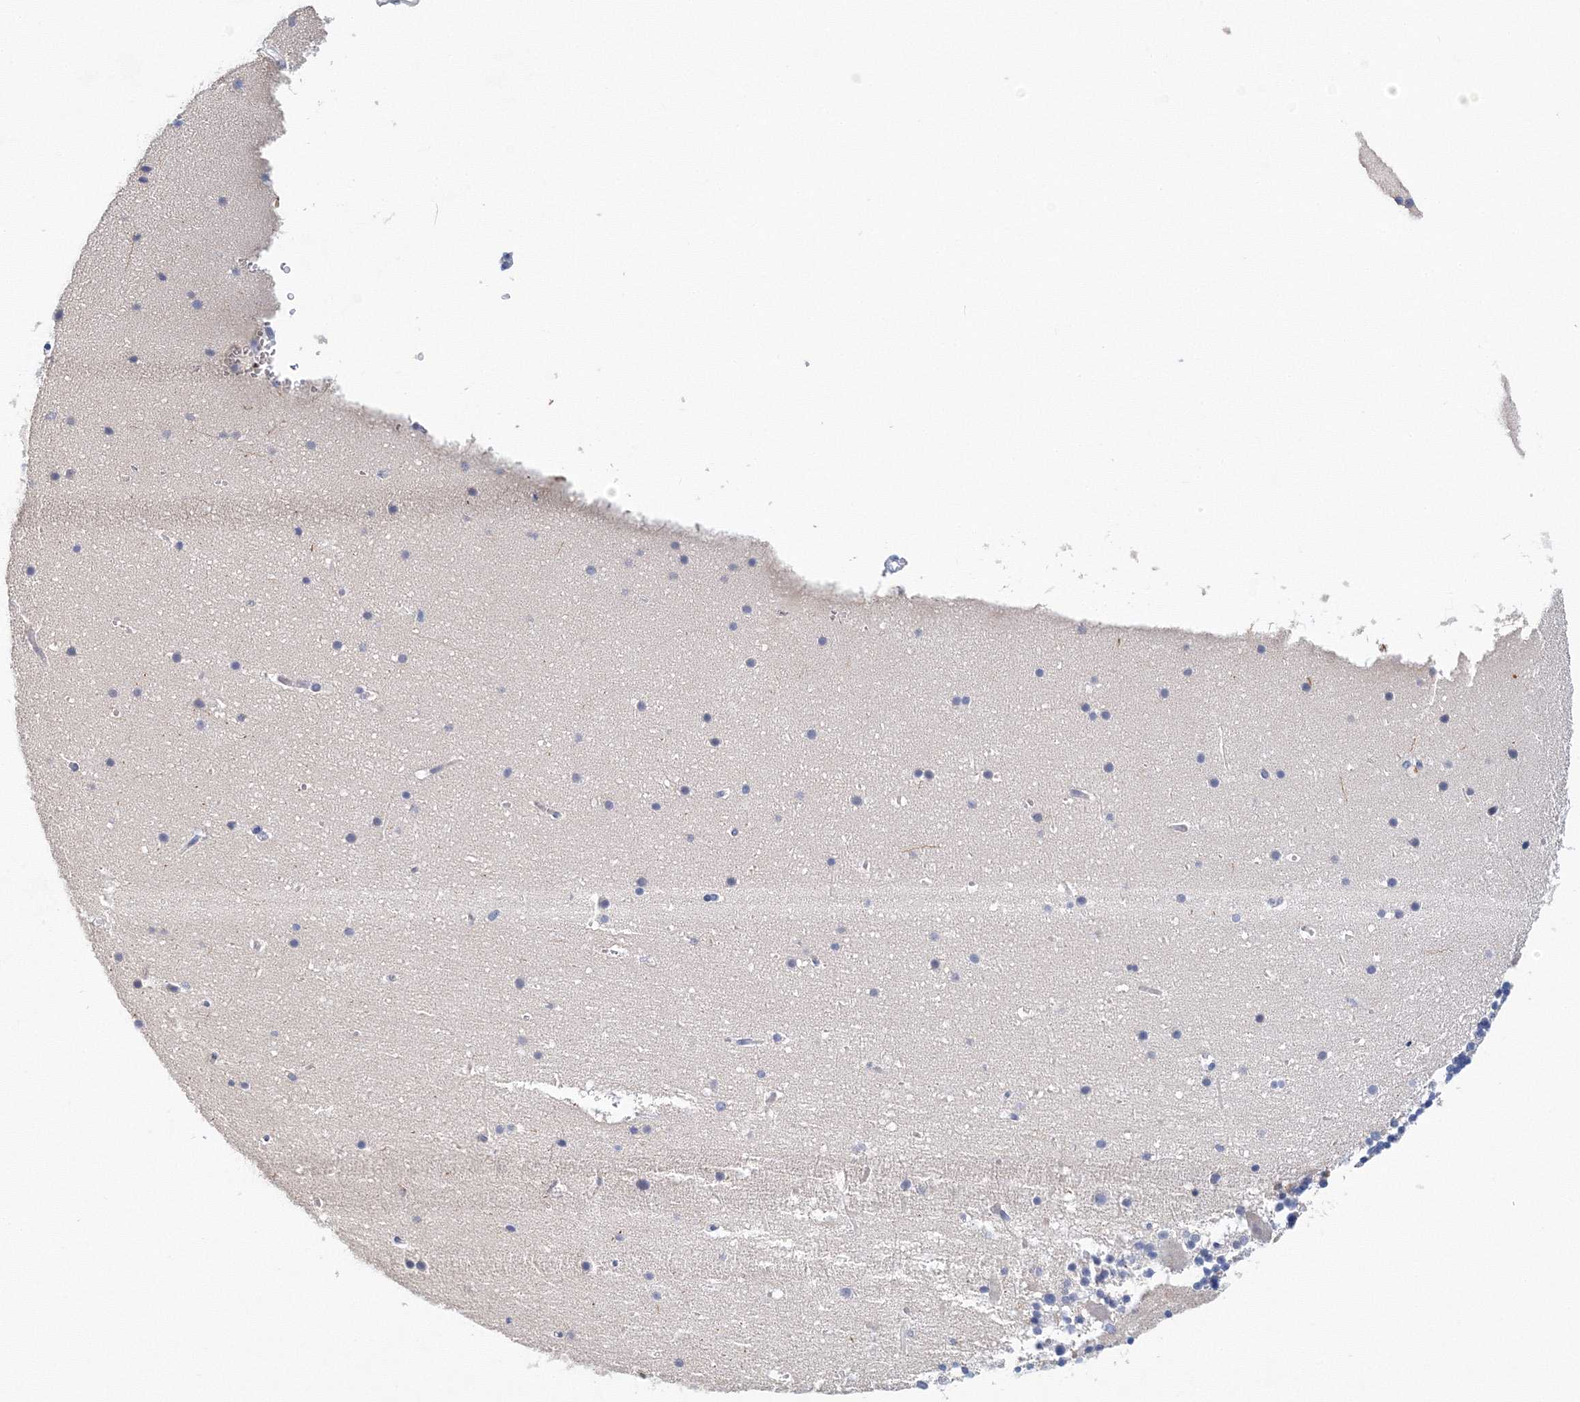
{"staining": {"intensity": "negative", "quantity": "none", "location": "none"}, "tissue": "cerebellum", "cell_type": "Cells in granular layer", "image_type": "normal", "snomed": [{"axis": "morphology", "description": "Normal tissue, NOS"}, {"axis": "topography", "description": "Cerebellum"}], "caption": "IHC photomicrograph of benign cerebellum: human cerebellum stained with DAB (3,3'-diaminobenzidine) reveals no significant protein positivity in cells in granular layer. (IHC, brightfield microscopy, high magnification).", "gene": "LRRIQ4", "patient": {"sex": "male", "age": 57}}